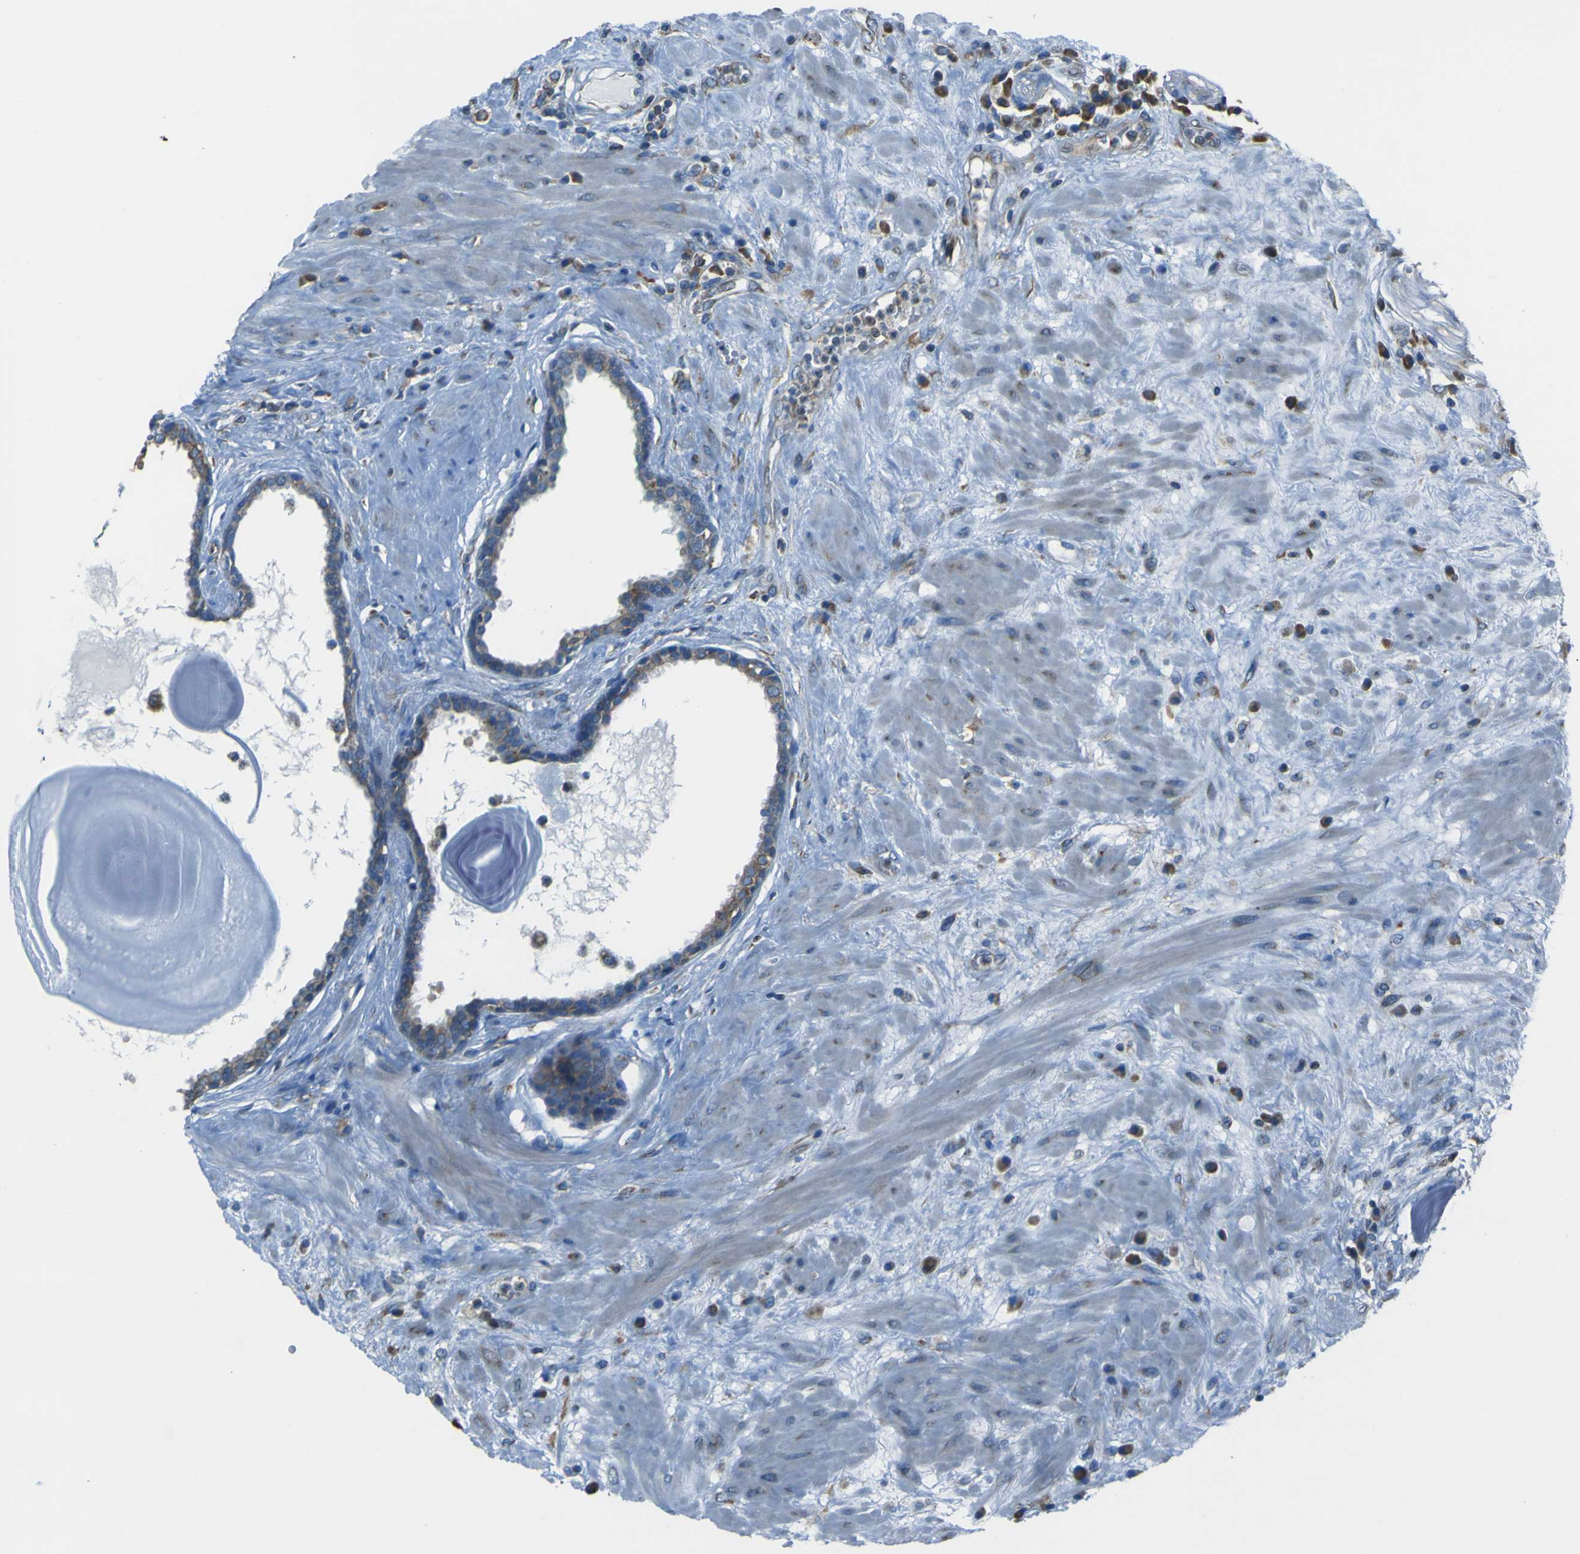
{"staining": {"intensity": "moderate", "quantity": ">75%", "location": "cytoplasmic/membranous"}, "tissue": "seminal vesicle", "cell_type": "Glandular cells", "image_type": "normal", "snomed": [{"axis": "morphology", "description": "Normal tissue, NOS"}, {"axis": "topography", "description": "Seminal veicle"}], "caption": "Immunohistochemical staining of benign seminal vesicle displays moderate cytoplasmic/membranous protein expression in about >75% of glandular cells. The protein is shown in brown color, while the nuclei are stained blue.", "gene": "STIM1", "patient": {"sex": "male", "age": 61}}